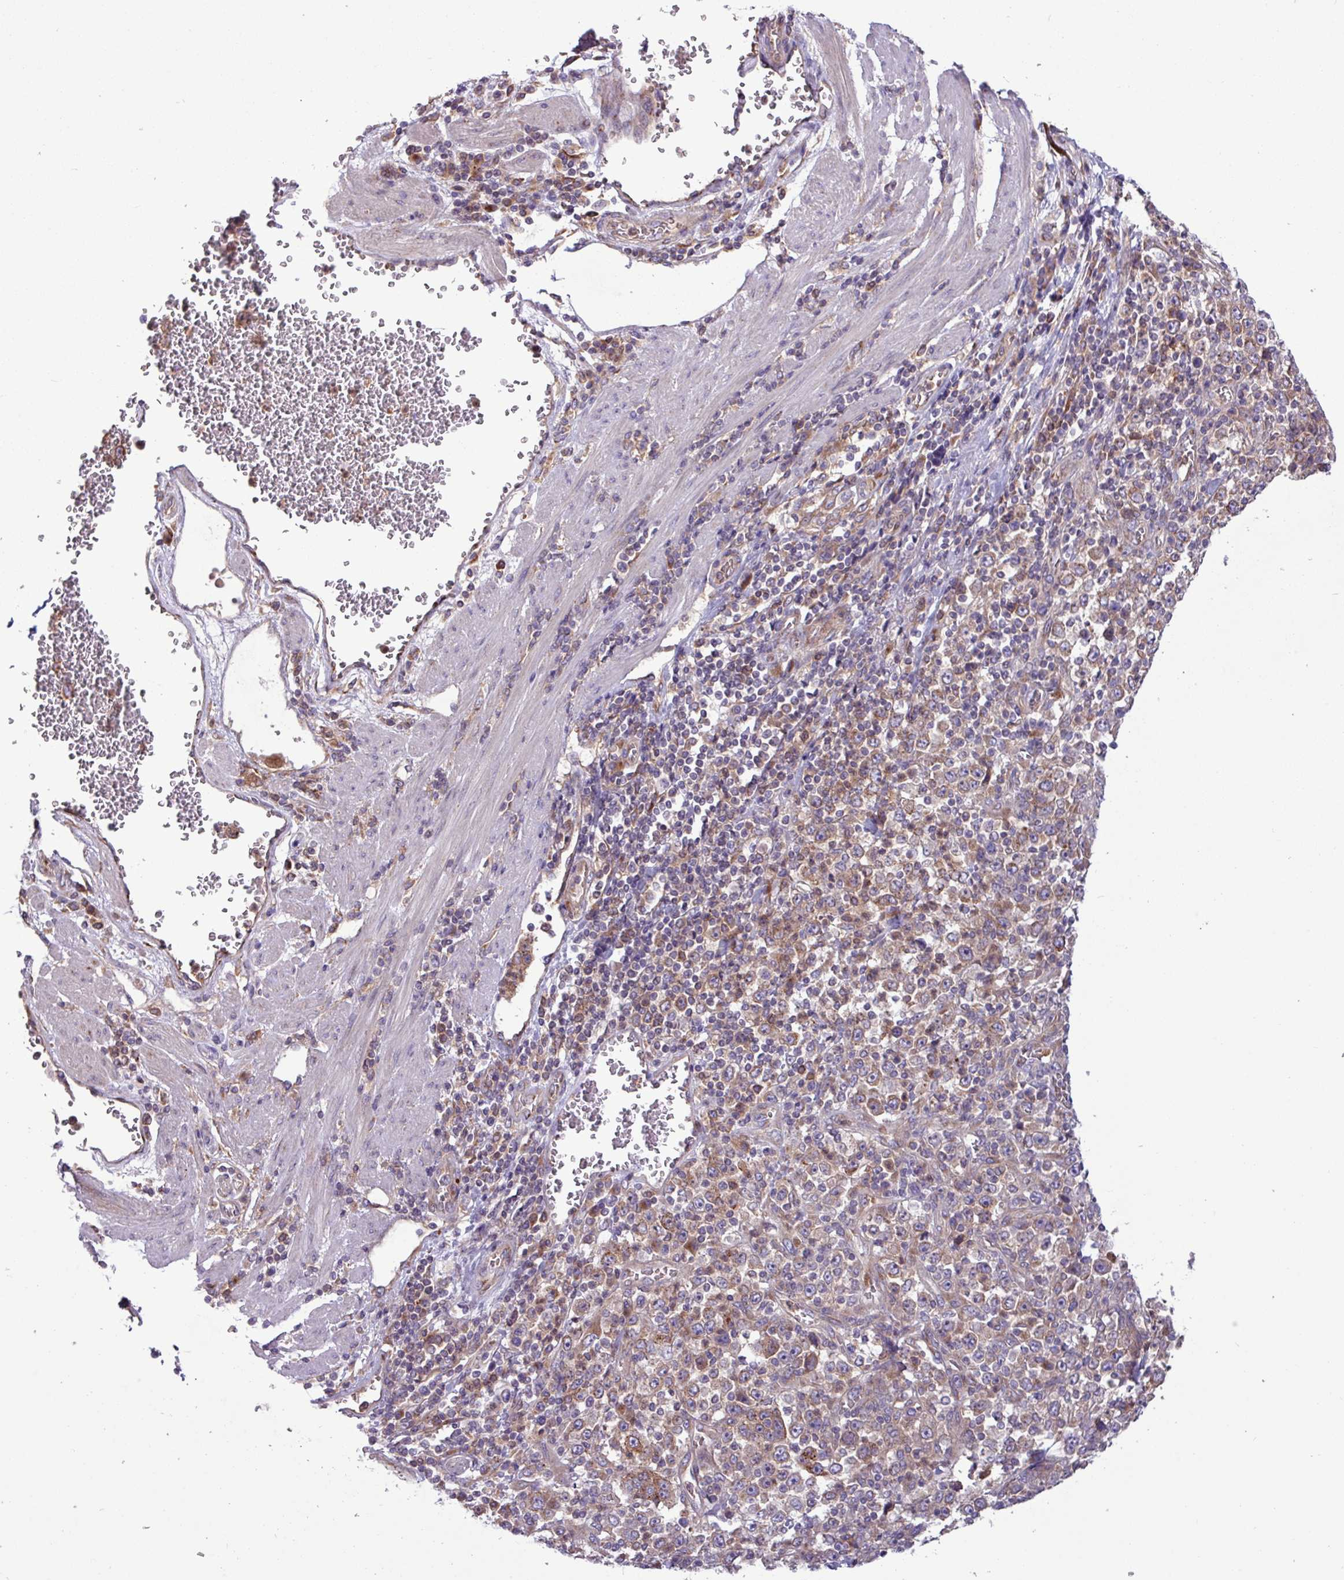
{"staining": {"intensity": "moderate", "quantity": ">75%", "location": "cytoplasmic/membranous"}, "tissue": "stomach cancer", "cell_type": "Tumor cells", "image_type": "cancer", "snomed": [{"axis": "morphology", "description": "Normal tissue, NOS"}, {"axis": "morphology", "description": "Adenocarcinoma, NOS"}, {"axis": "topography", "description": "Stomach, upper"}, {"axis": "topography", "description": "Stomach"}], "caption": "About >75% of tumor cells in stomach adenocarcinoma display moderate cytoplasmic/membranous protein expression as visualized by brown immunohistochemical staining.", "gene": "RAB19", "patient": {"sex": "male", "age": 59}}